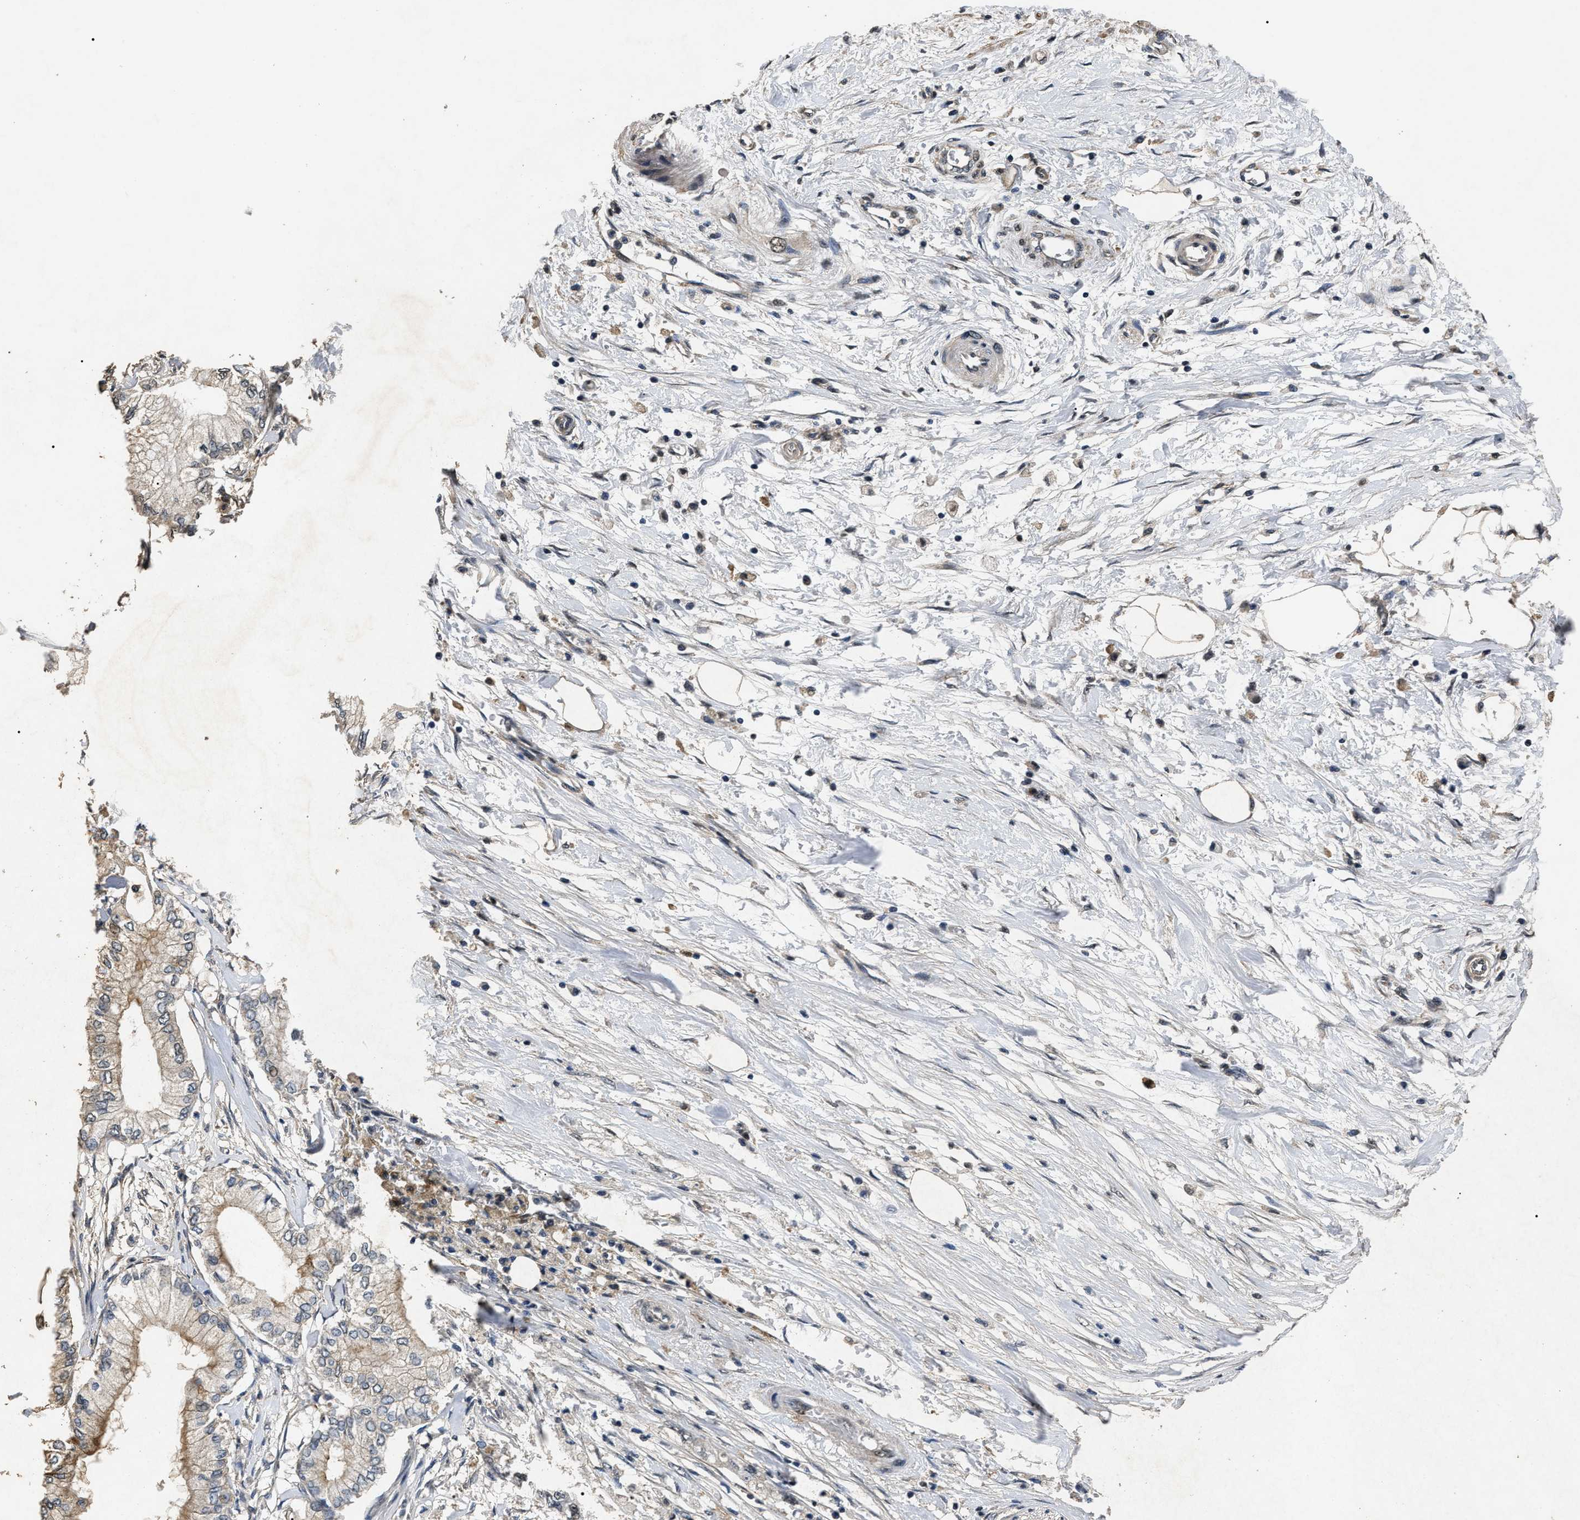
{"staining": {"intensity": "weak", "quantity": "<25%", "location": "cytoplasmic/membranous"}, "tissue": "pancreatic cancer", "cell_type": "Tumor cells", "image_type": "cancer", "snomed": [{"axis": "morphology", "description": "Adenocarcinoma, NOS"}, {"axis": "topography", "description": "Pancreas"}], "caption": "This is an IHC photomicrograph of human adenocarcinoma (pancreatic). There is no staining in tumor cells.", "gene": "ANP32E", "patient": {"sex": "male", "age": 70}}